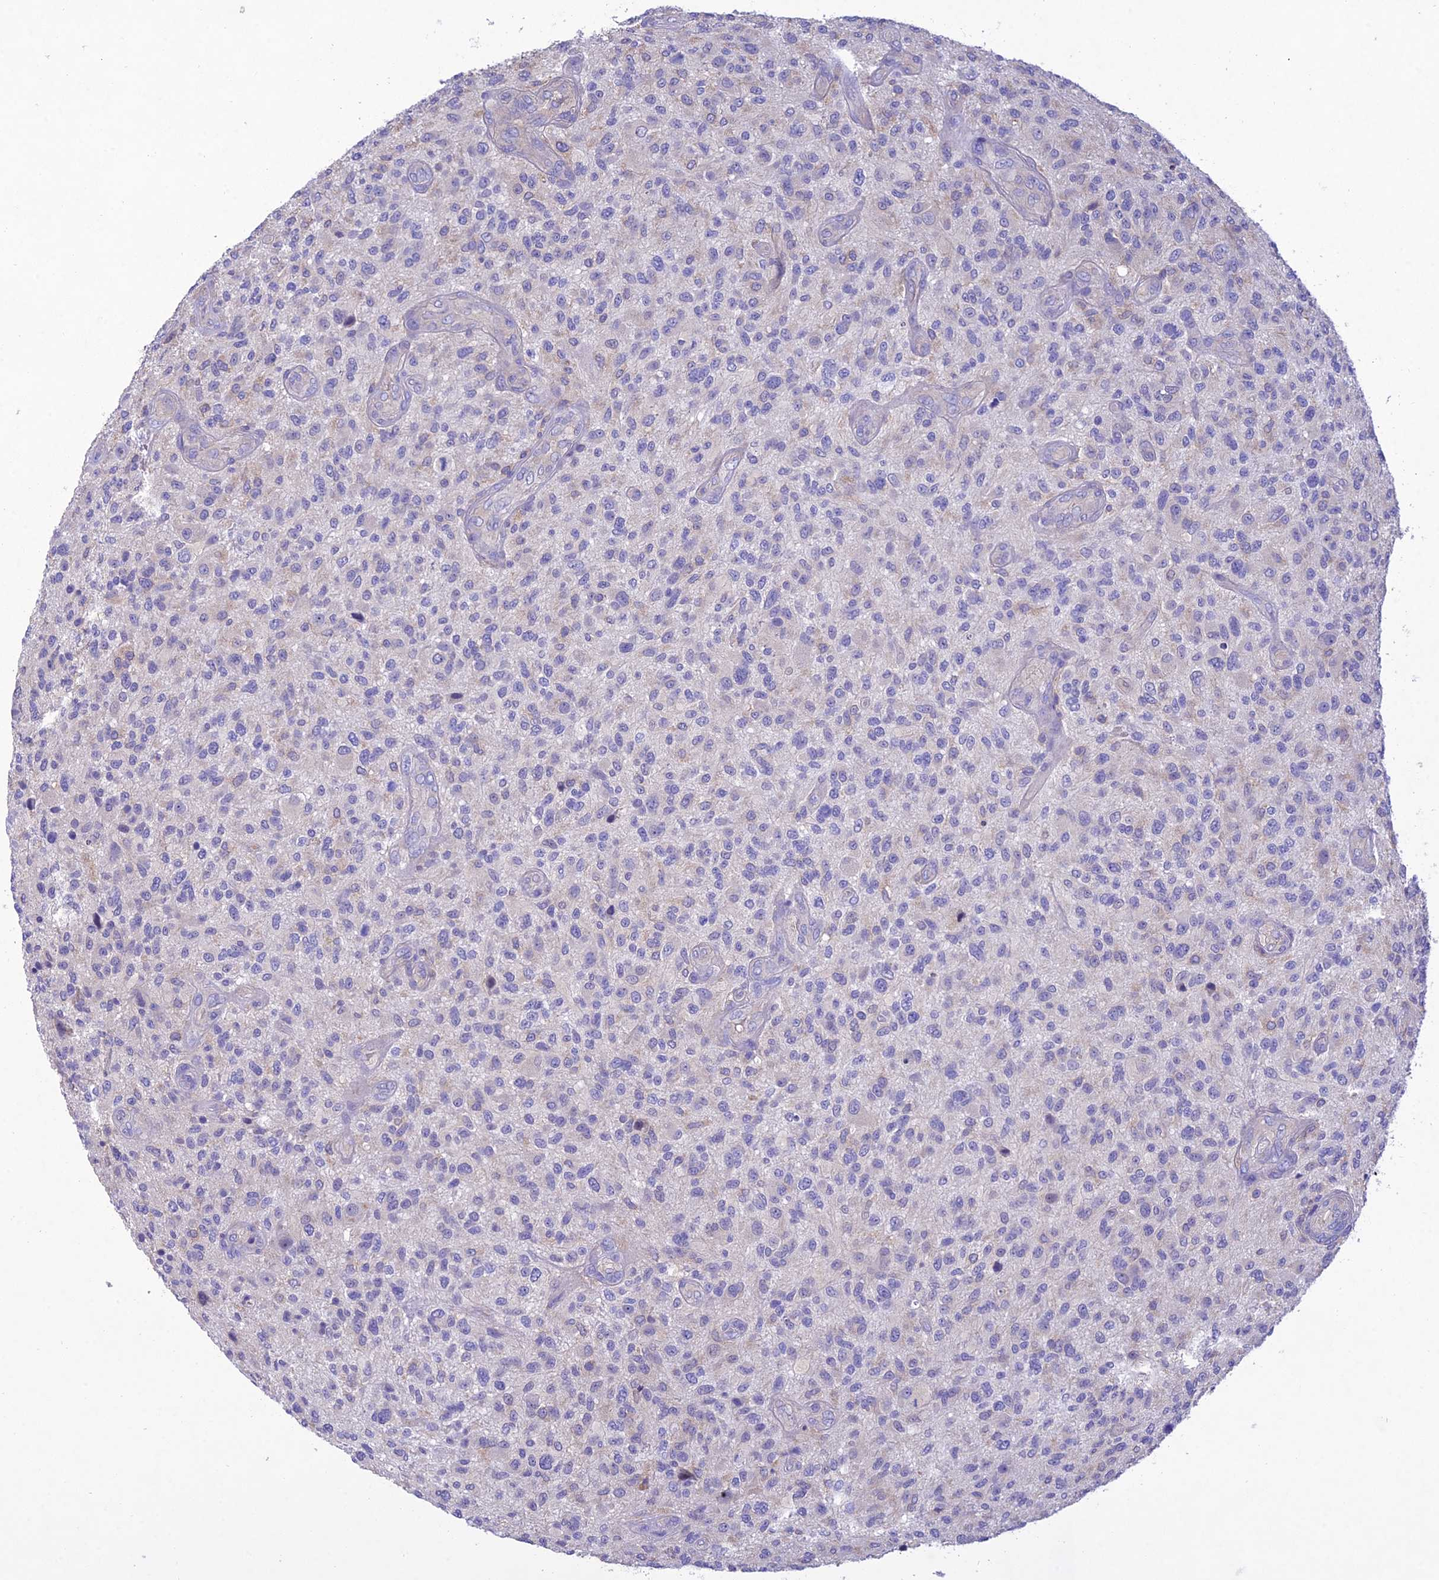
{"staining": {"intensity": "negative", "quantity": "none", "location": "none"}, "tissue": "glioma", "cell_type": "Tumor cells", "image_type": "cancer", "snomed": [{"axis": "morphology", "description": "Glioma, malignant, High grade"}, {"axis": "topography", "description": "Brain"}], "caption": "A high-resolution micrograph shows immunohistochemistry (IHC) staining of malignant glioma (high-grade), which displays no significant positivity in tumor cells.", "gene": "SNX24", "patient": {"sex": "male", "age": 47}}